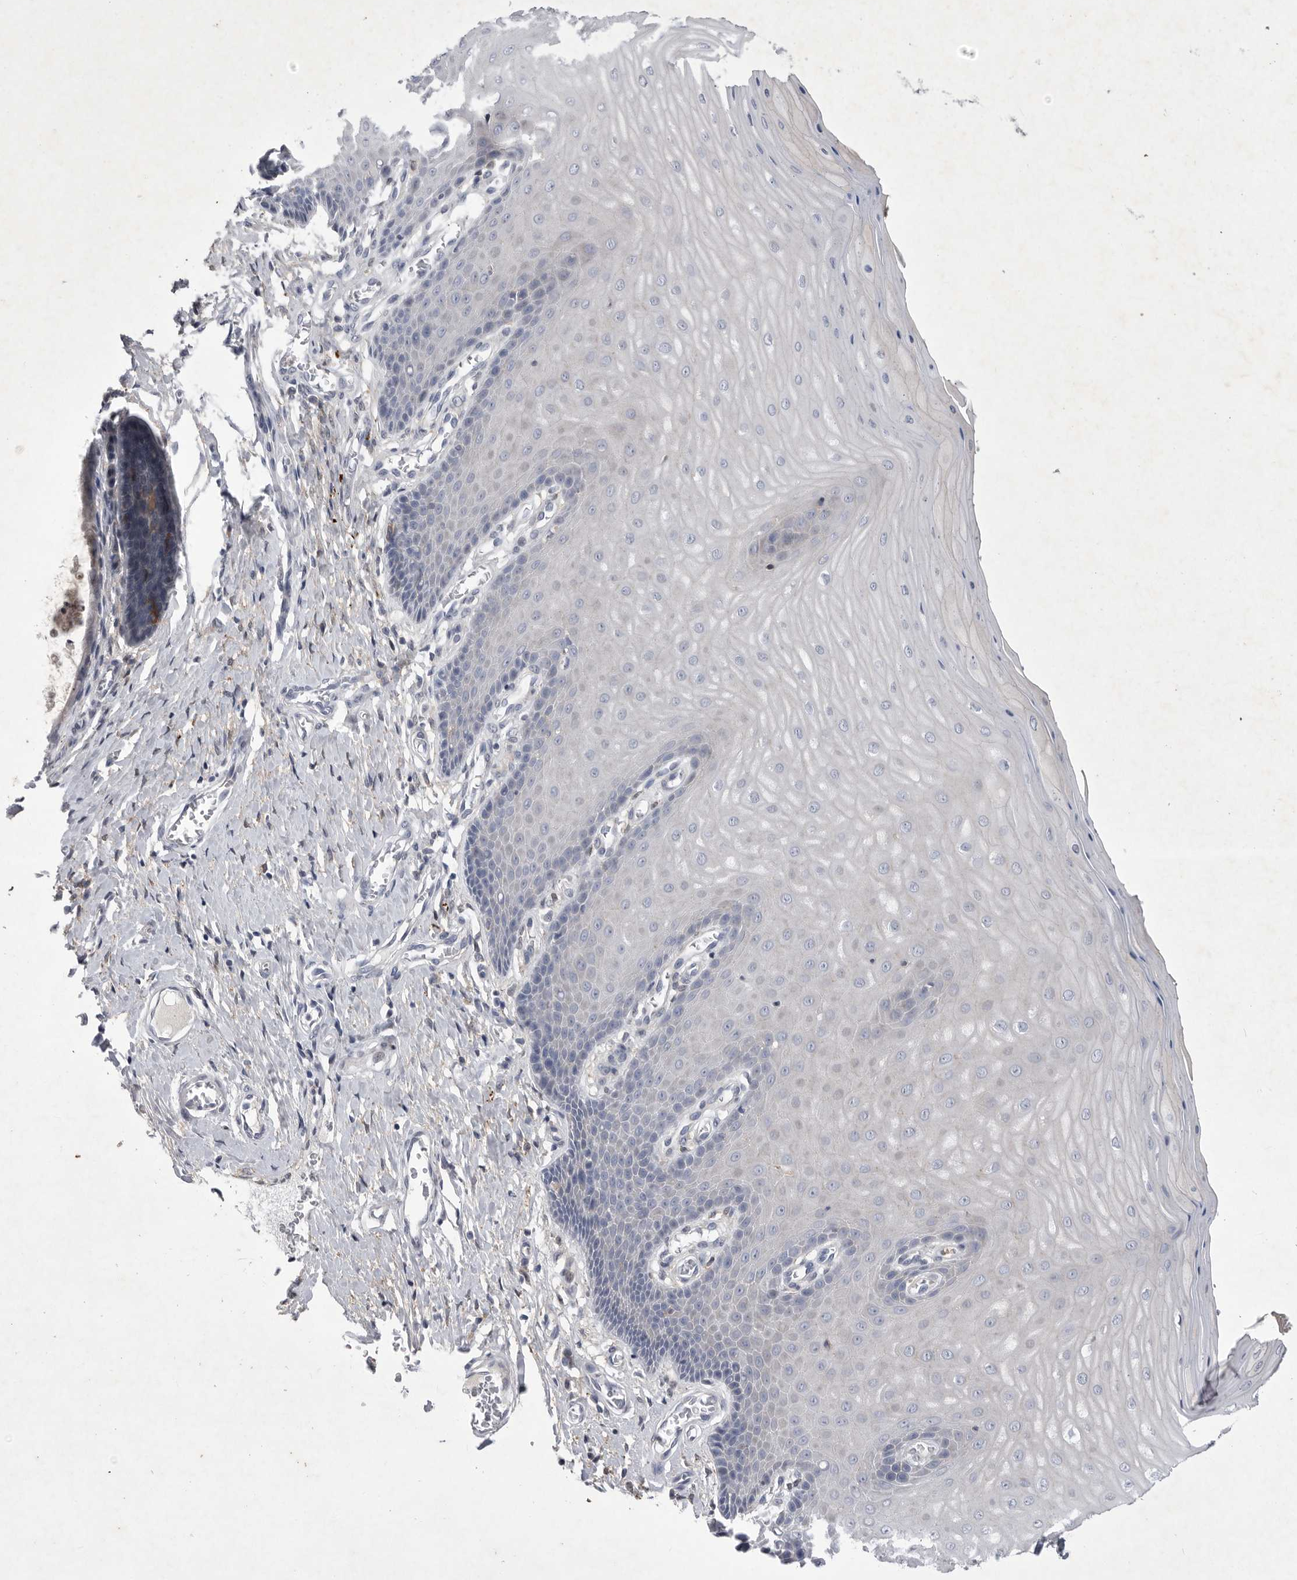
{"staining": {"intensity": "negative", "quantity": "none", "location": "none"}, "tissue": "cervix", "cell_type": "Glandular cells", "image_type": "normal", "snomed": [{"axis": "morphology", "description": "Normal tissue, NOS"}, {"axis": "topography", "description": "Cervix"}], "caption": "DAB (3,3'-diaminobenzidine) immunohistochemical staining of benign cervix shows no significant expression in glandular cells.", "gene": "SIGLEC10", "patient": {"sex": "female", "age": 55}}